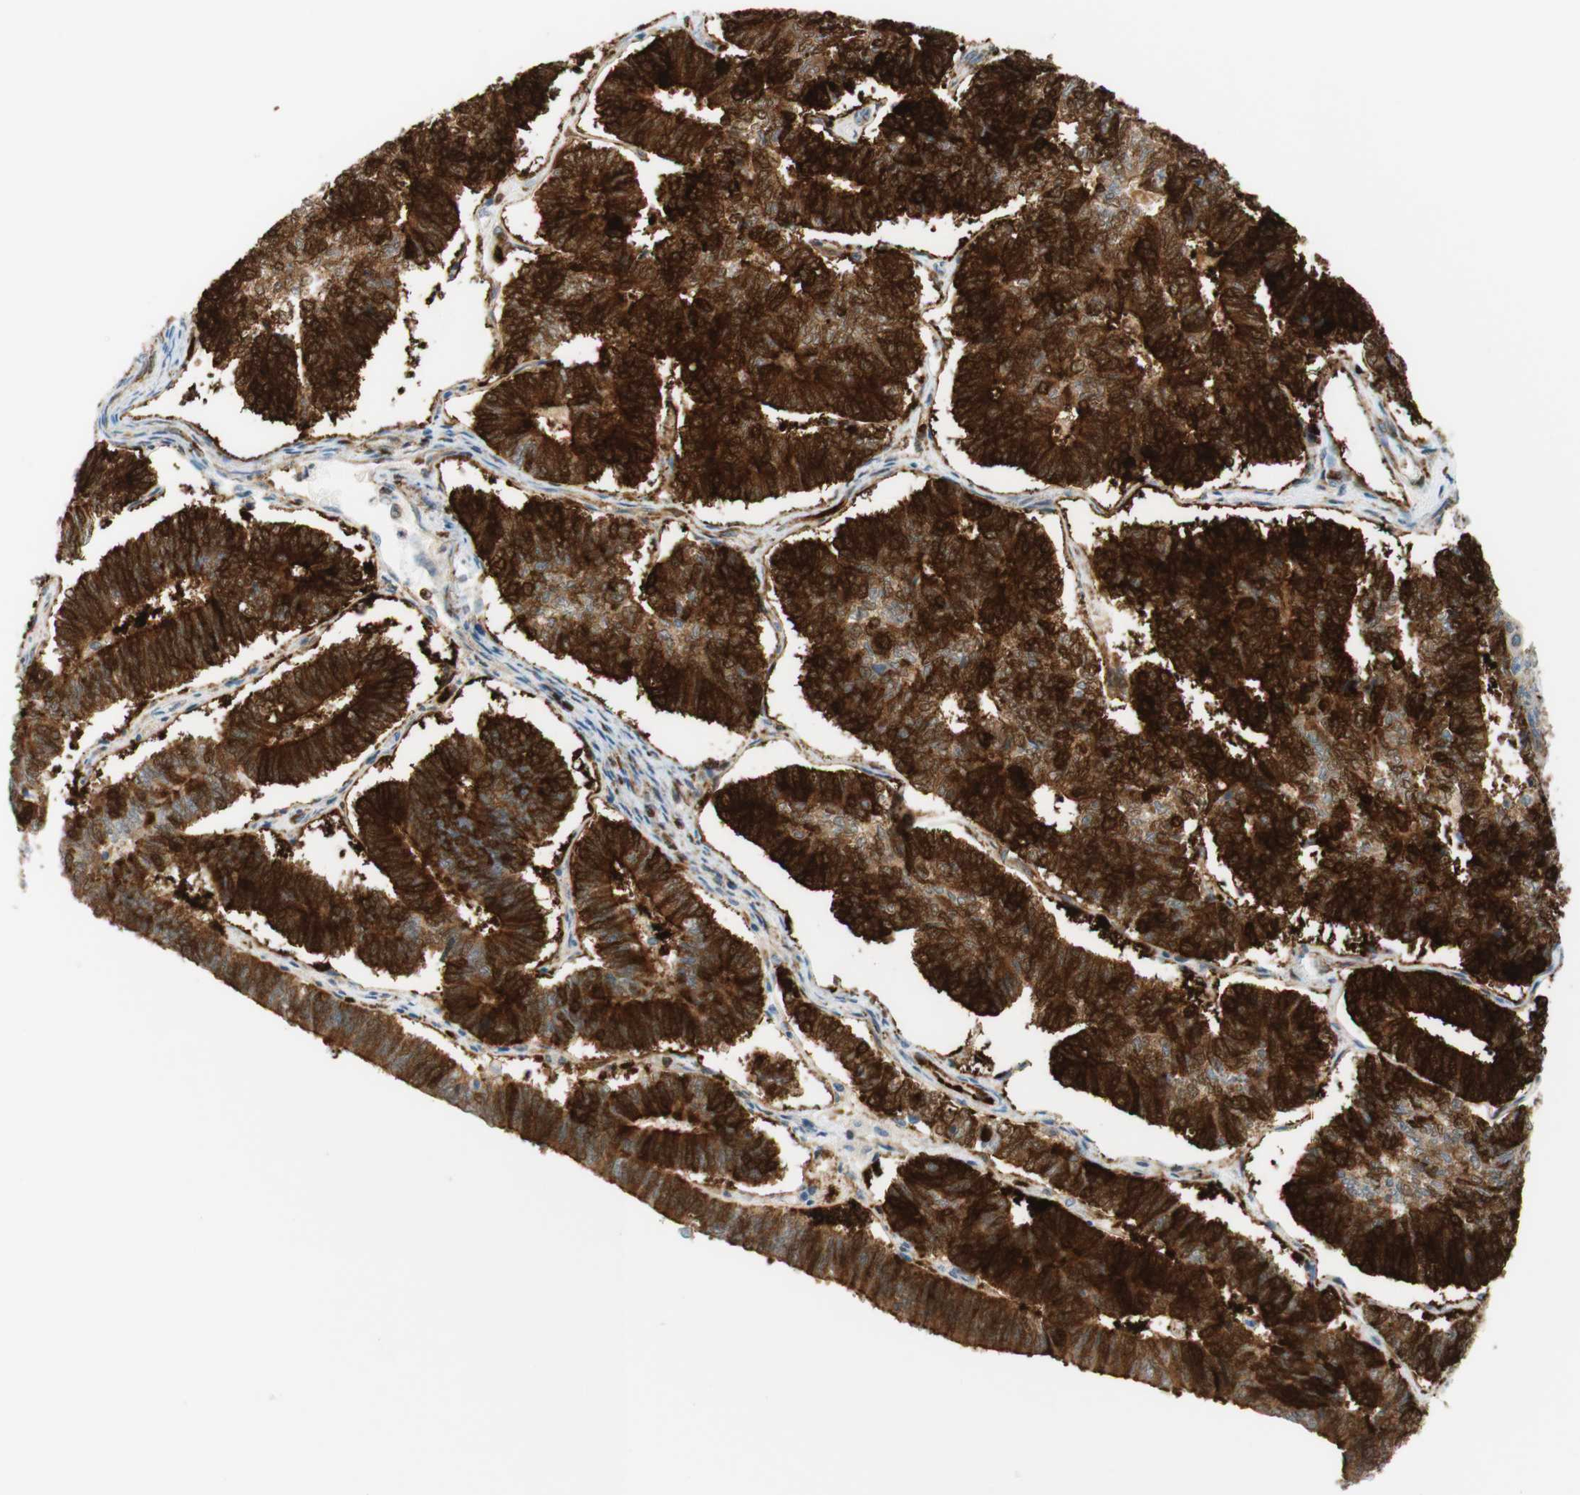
{"staining": {"intensity": "strong", "quantity": ">75%", "location": "cytoplasmic/membranous,nuclear"}, "tissue": "endometrial cancer", "cell_type": "Tumor cells", "image_type": "cancer", "snomed": [{"axis": "morphology", "description": "Adenocarcinoma, NOS"}, {"axis": "topography", "description": "Endometrium"}], "caption": "Human endometrial adenocarcinoma stained for a protein (brown) reveals strong cytoplasmic/membranous and nuclear positive staining in approximately >75% of tumor cells.", "gene": "STMN1", "patient": {"sex": "female", "age": 70}}